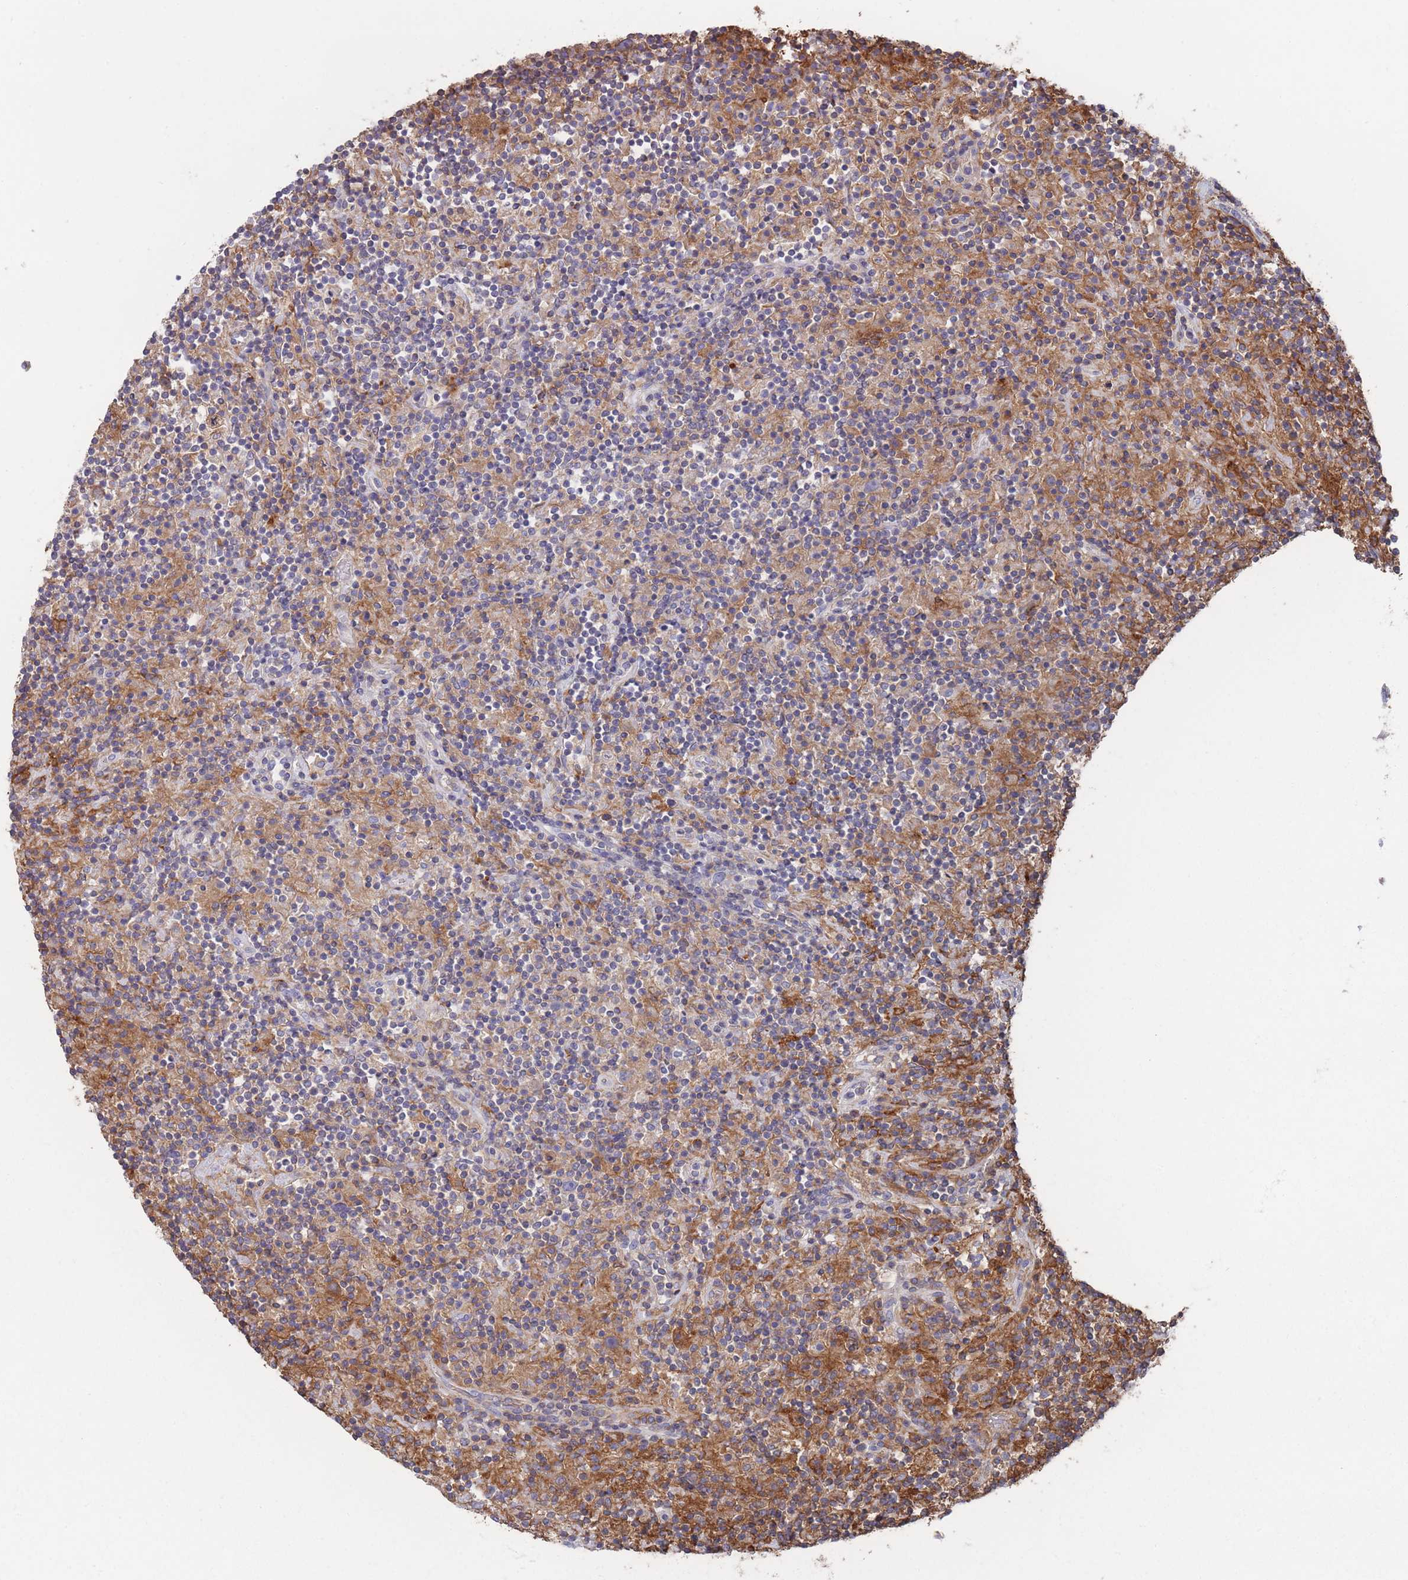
{"staining": {"intensity": "moderate", "quantity": "25%-75%", "location": "cytoplasmic/membranous"}, "tissue": "lymphoma", "cell_type": "Tumor cells", "image_type": "cancer", "snomed": [{"axis": "morphology", "description": "Hodgkin's disease, NOS"}, {"axis": "topography", "description": "Lymph node"}], "caption": "Immunohistochemical staining of human lymphoma shows medium levels of moderate cytoplasmic/membranous expression in about 25%-75% of tumor cells.", "gene": "SCCPDH", "patient": {"sex": "male", "age": 70}}